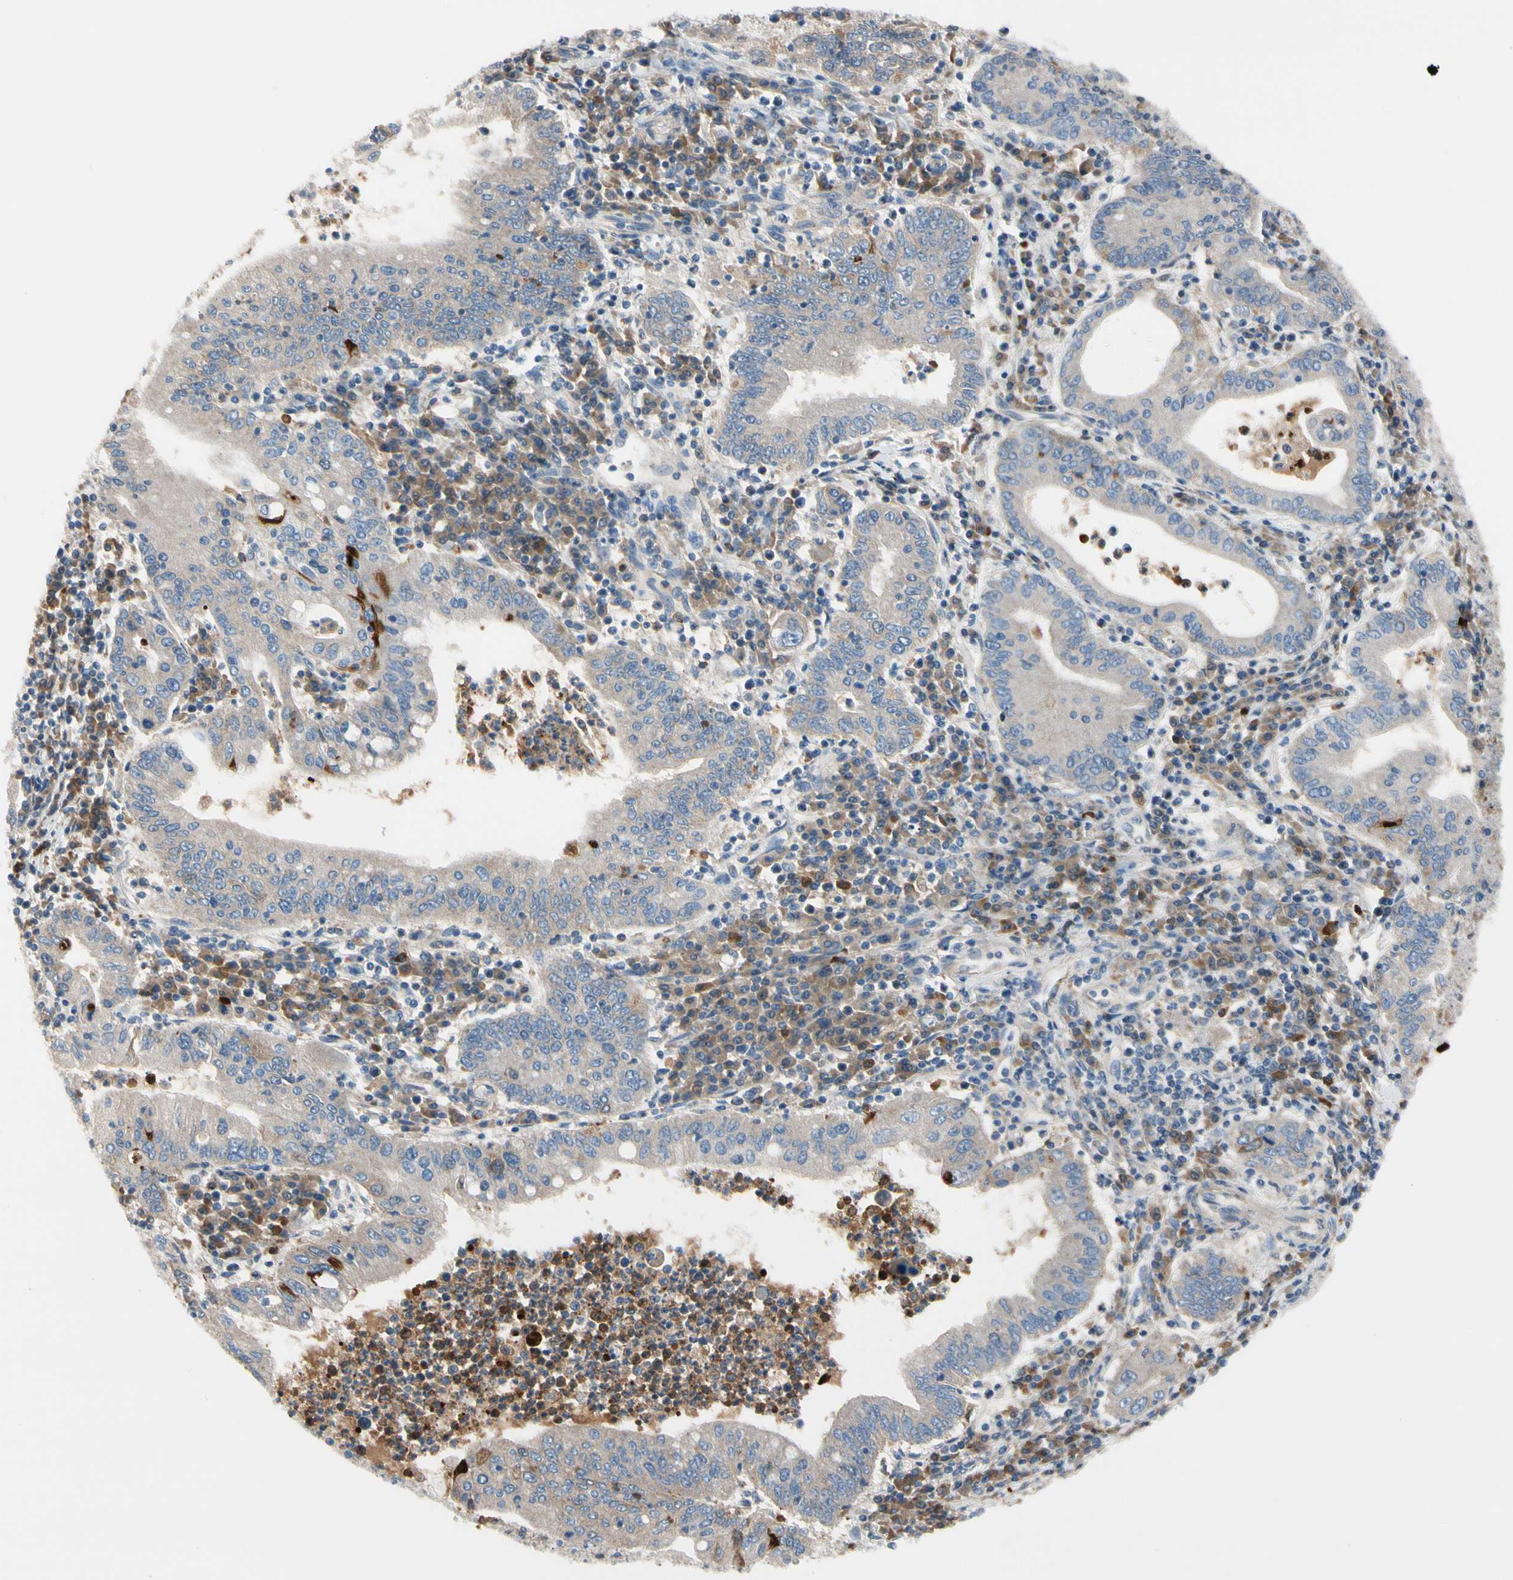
{"staining": {"intensity": "negative", "quantity": "none", "location": "none"}, "tissue": "stomach cancer", "cell_type": "Tumor cells", "image_type": "cancer", "snomed": [{"axis": "morphology", "description": "Normal tissue, NOS"}, {"axis": "morphology", "description": "Adenocarcinoma, NOS"}, {"axis": "topography", "description": "Esophagus"}, {"axis": "topography", "description": "Stomach, upper"}, {"axis": "topography", "description": "Peripheral nerve tissue"}], "caption": "DAB (3,3'-diaminobenzidine) immunohistochemical staining of human adenocarcinoma (stomach) reveals no significant positivity in tumor cells. The staining is performed using DAB (3,3'-diaminobenzidine) brown chromogen with nuclei counter-stained in using hematoxylin.", "gene": "HJURP", "patient": {"sex": "male", "age": 62}}